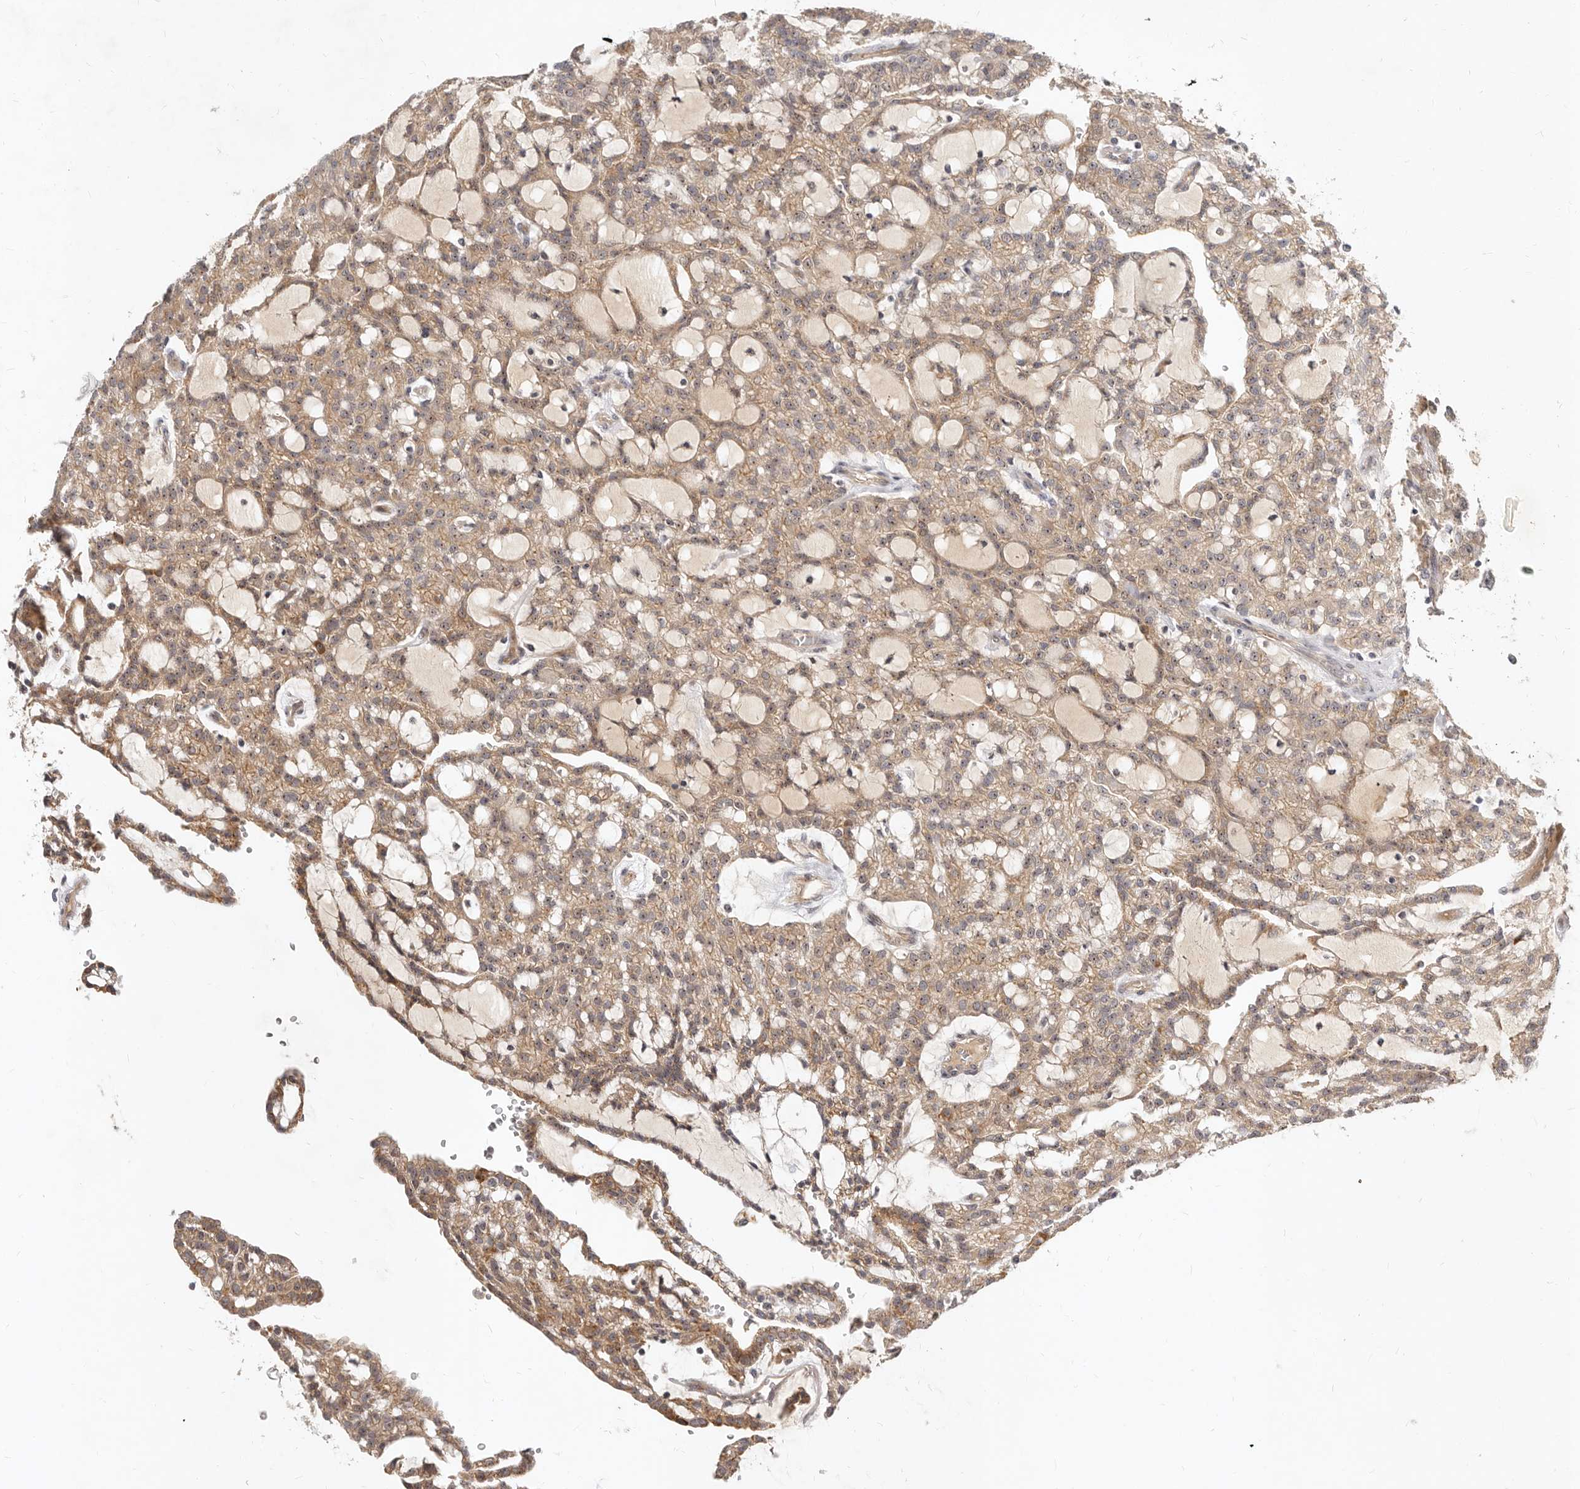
{"staining": {"intensity": "moderate", "quantity": ">75%", "location": "cytoplasmic/membranous"}, "tissue": "renal cancer", "cell_type": "Tumor cells", "image_type": "cancer", "snomed": [{"axis": "morphology", "description": "Adenocarcinoma, NOS"}, {"axis": "topography", "description": "Kidney"}], "caption": "A brown stain shows moderate cytoplasmic/membranous expression of a protein in renal cancer (adenocarcinoma) tumor cells.", "gene": "MICALL2", "patient": {"sex": "male", "age": 63}}